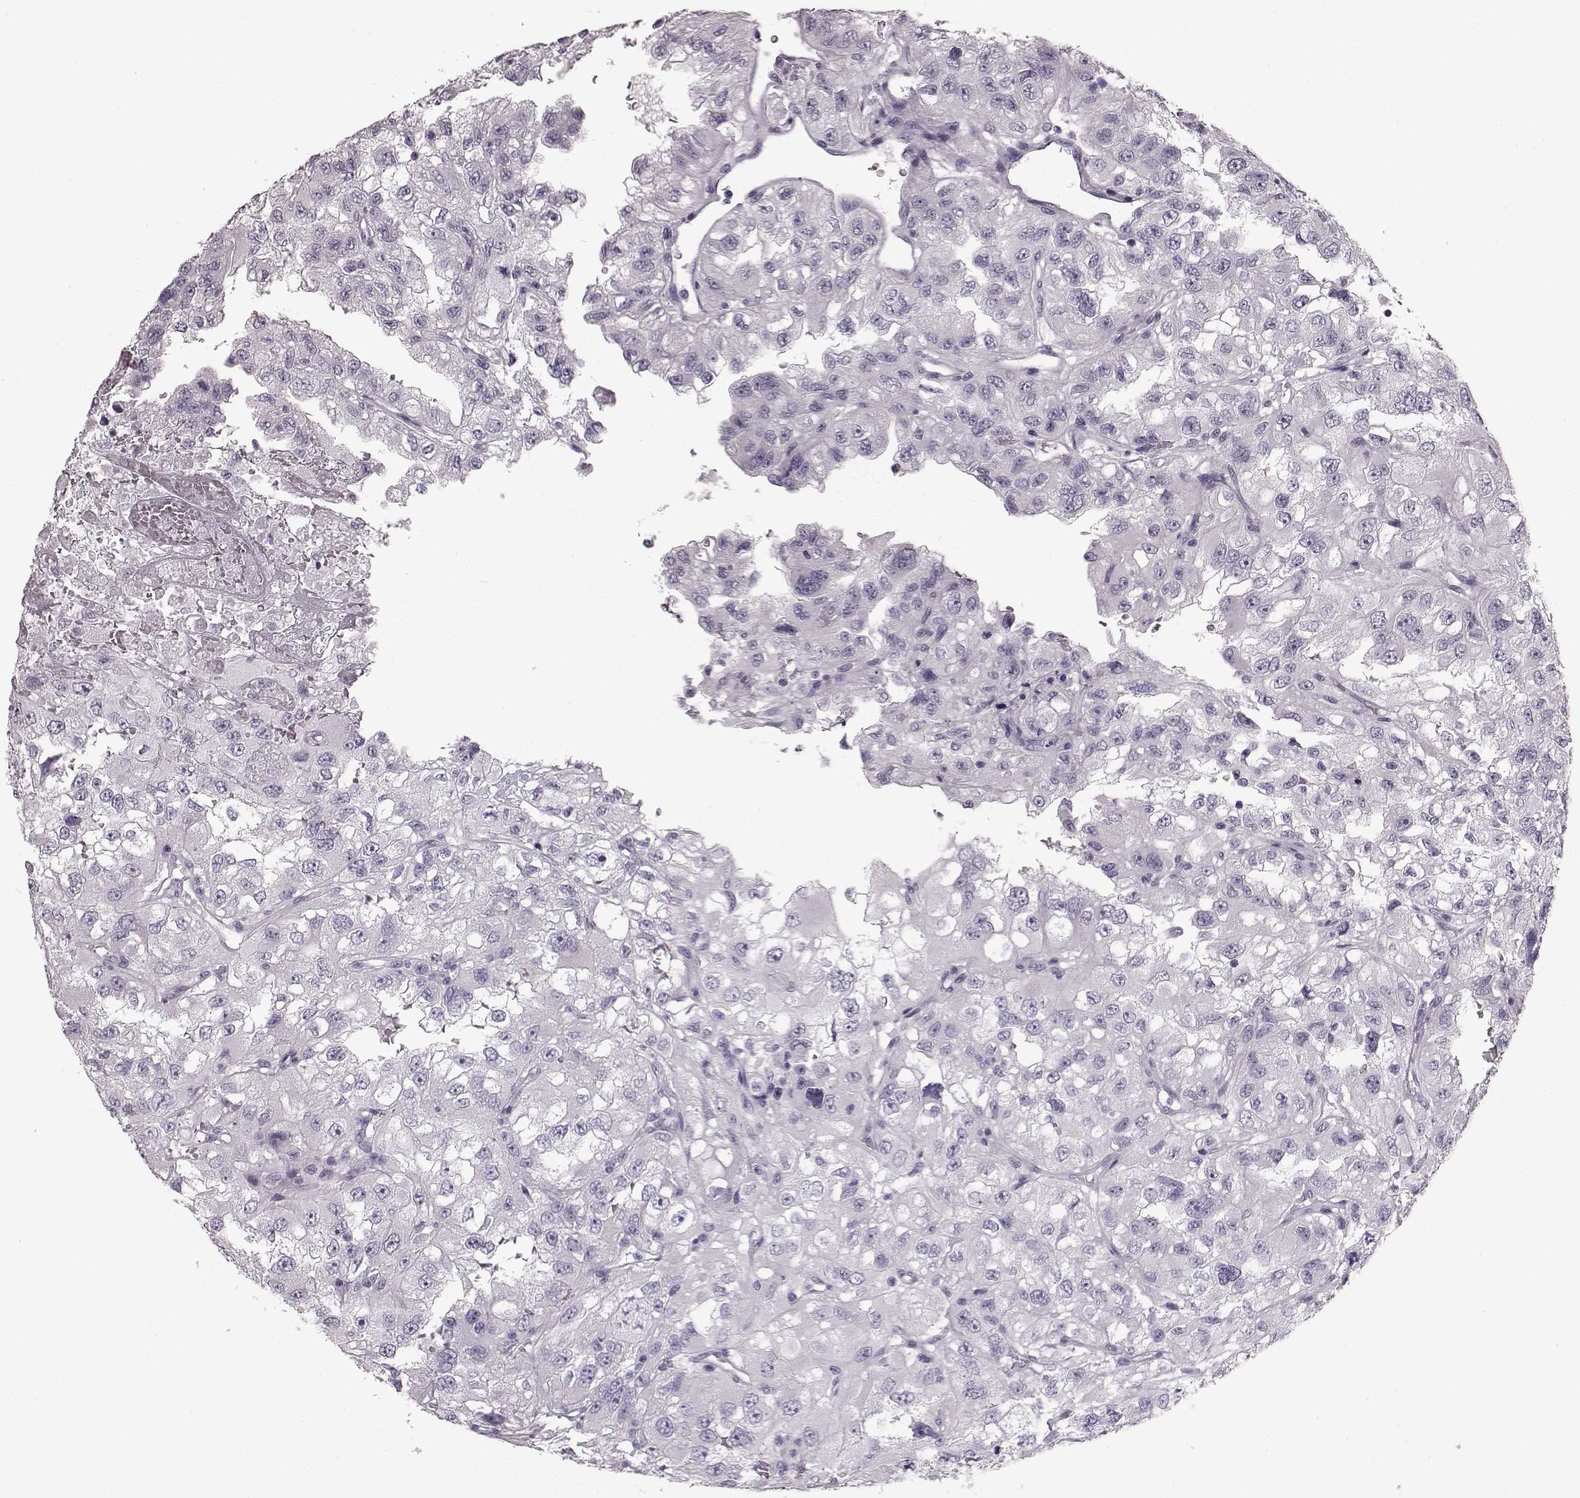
{"staining": {"intensity": "negative", "quantity": "none", "location": "none"}, "tissue": "renal cancer", "cell_type": "Tumor cells", "image_type": "cancer", "snomed": [{"axis": "morphology", "description": "Adenocarcinoma, NOS"}, {"axis": "topography", "description": "Kidney"}], "caption": "The photomicrograph exhibits no significant positivity in tumor cells of renal cancer.", "gene": "TCHHL1", "patient": {"sex": "male", "age": 64}}